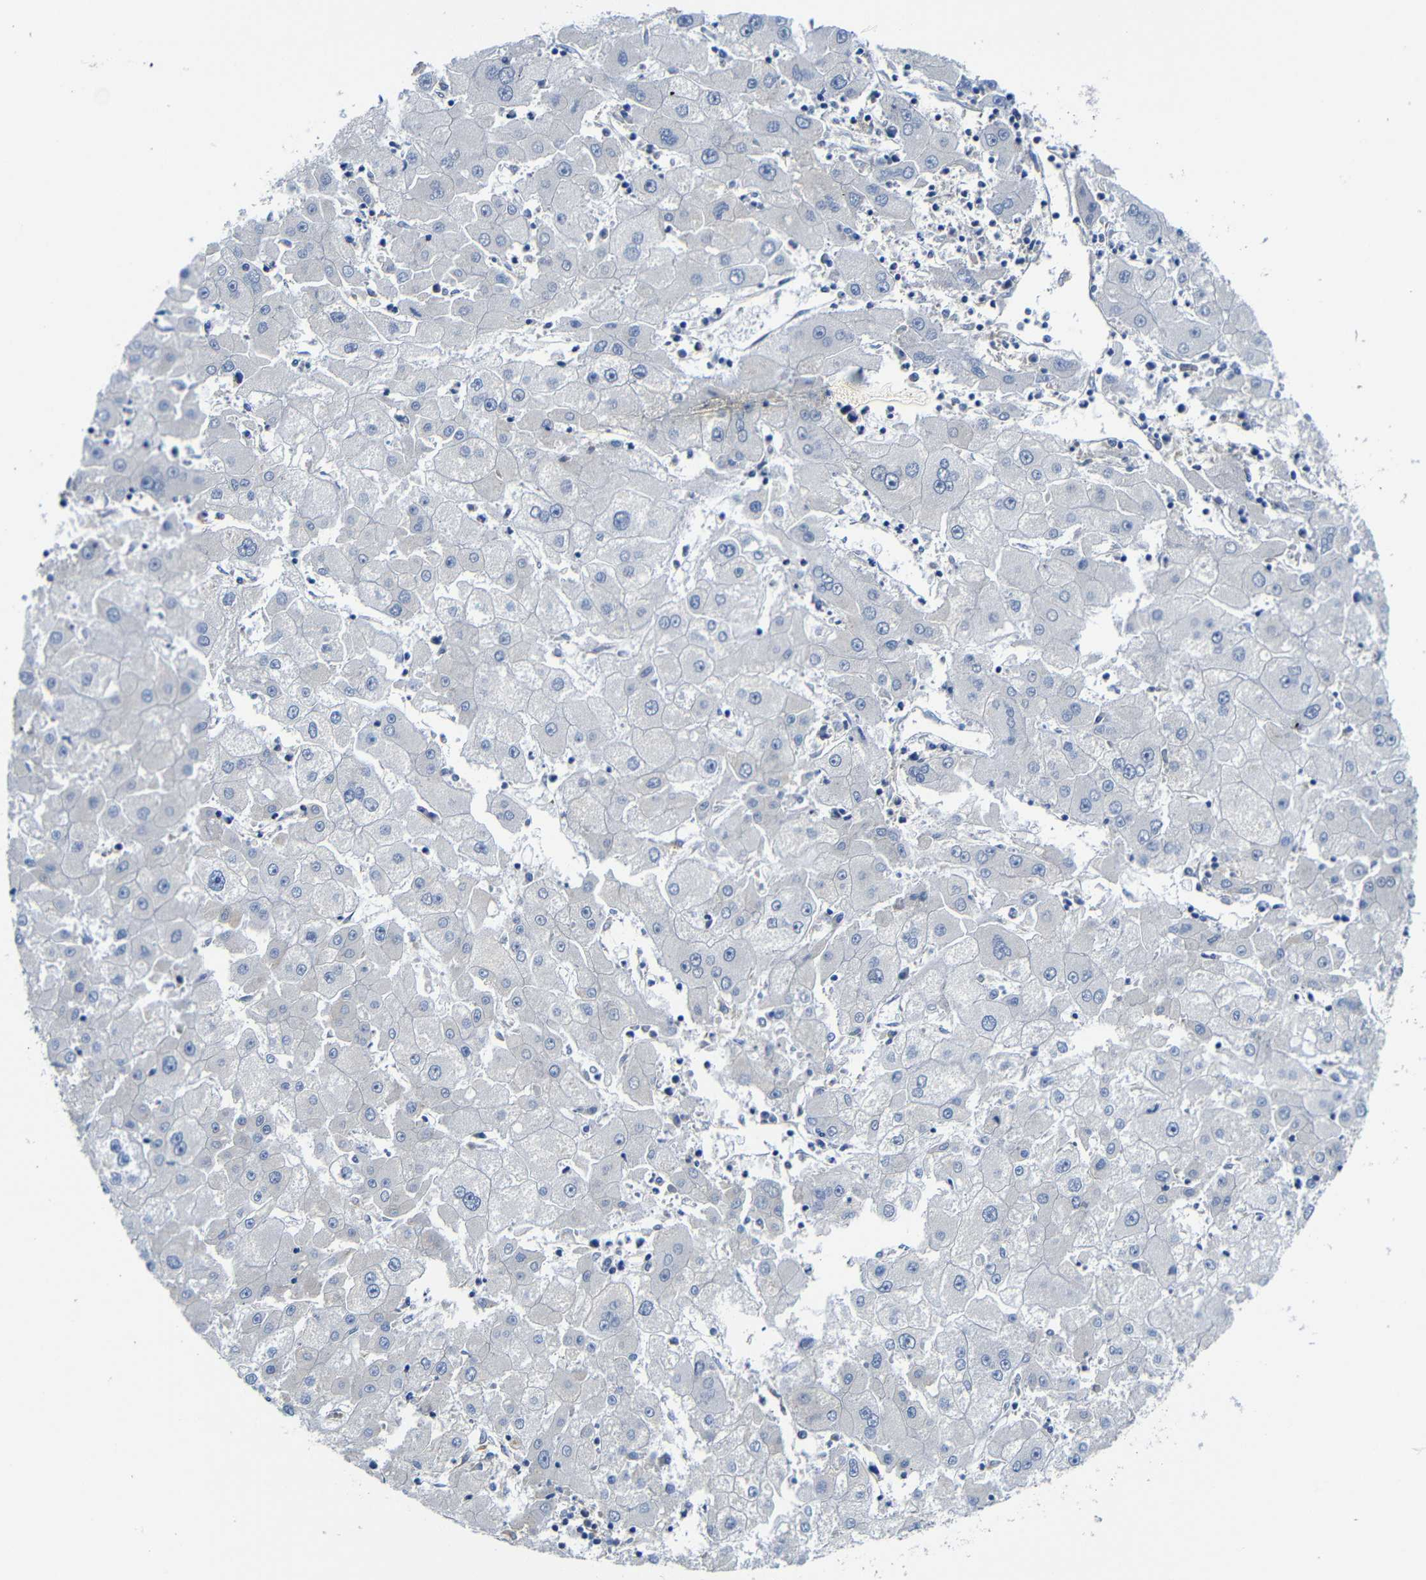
{"staining": {"intensity": "negative", "quantity": "none", "location": "none"}, "tissue": "liver cancer", "cell_type": "Tumor cells", "image_type": "cancer", "snomed": [{"axis": "morphology", "description": "Carcinoma, Hepatocellular, NOS"}, {"axis": "topography", "description": "Liver"}], "caption": "Immunohistochemical staining of liver cancer (hepatocellular carcinoma) displays no significant expression in tumor cells.", "gene": "CLCC1", "patient": {"sex": "male", "age": 72}}